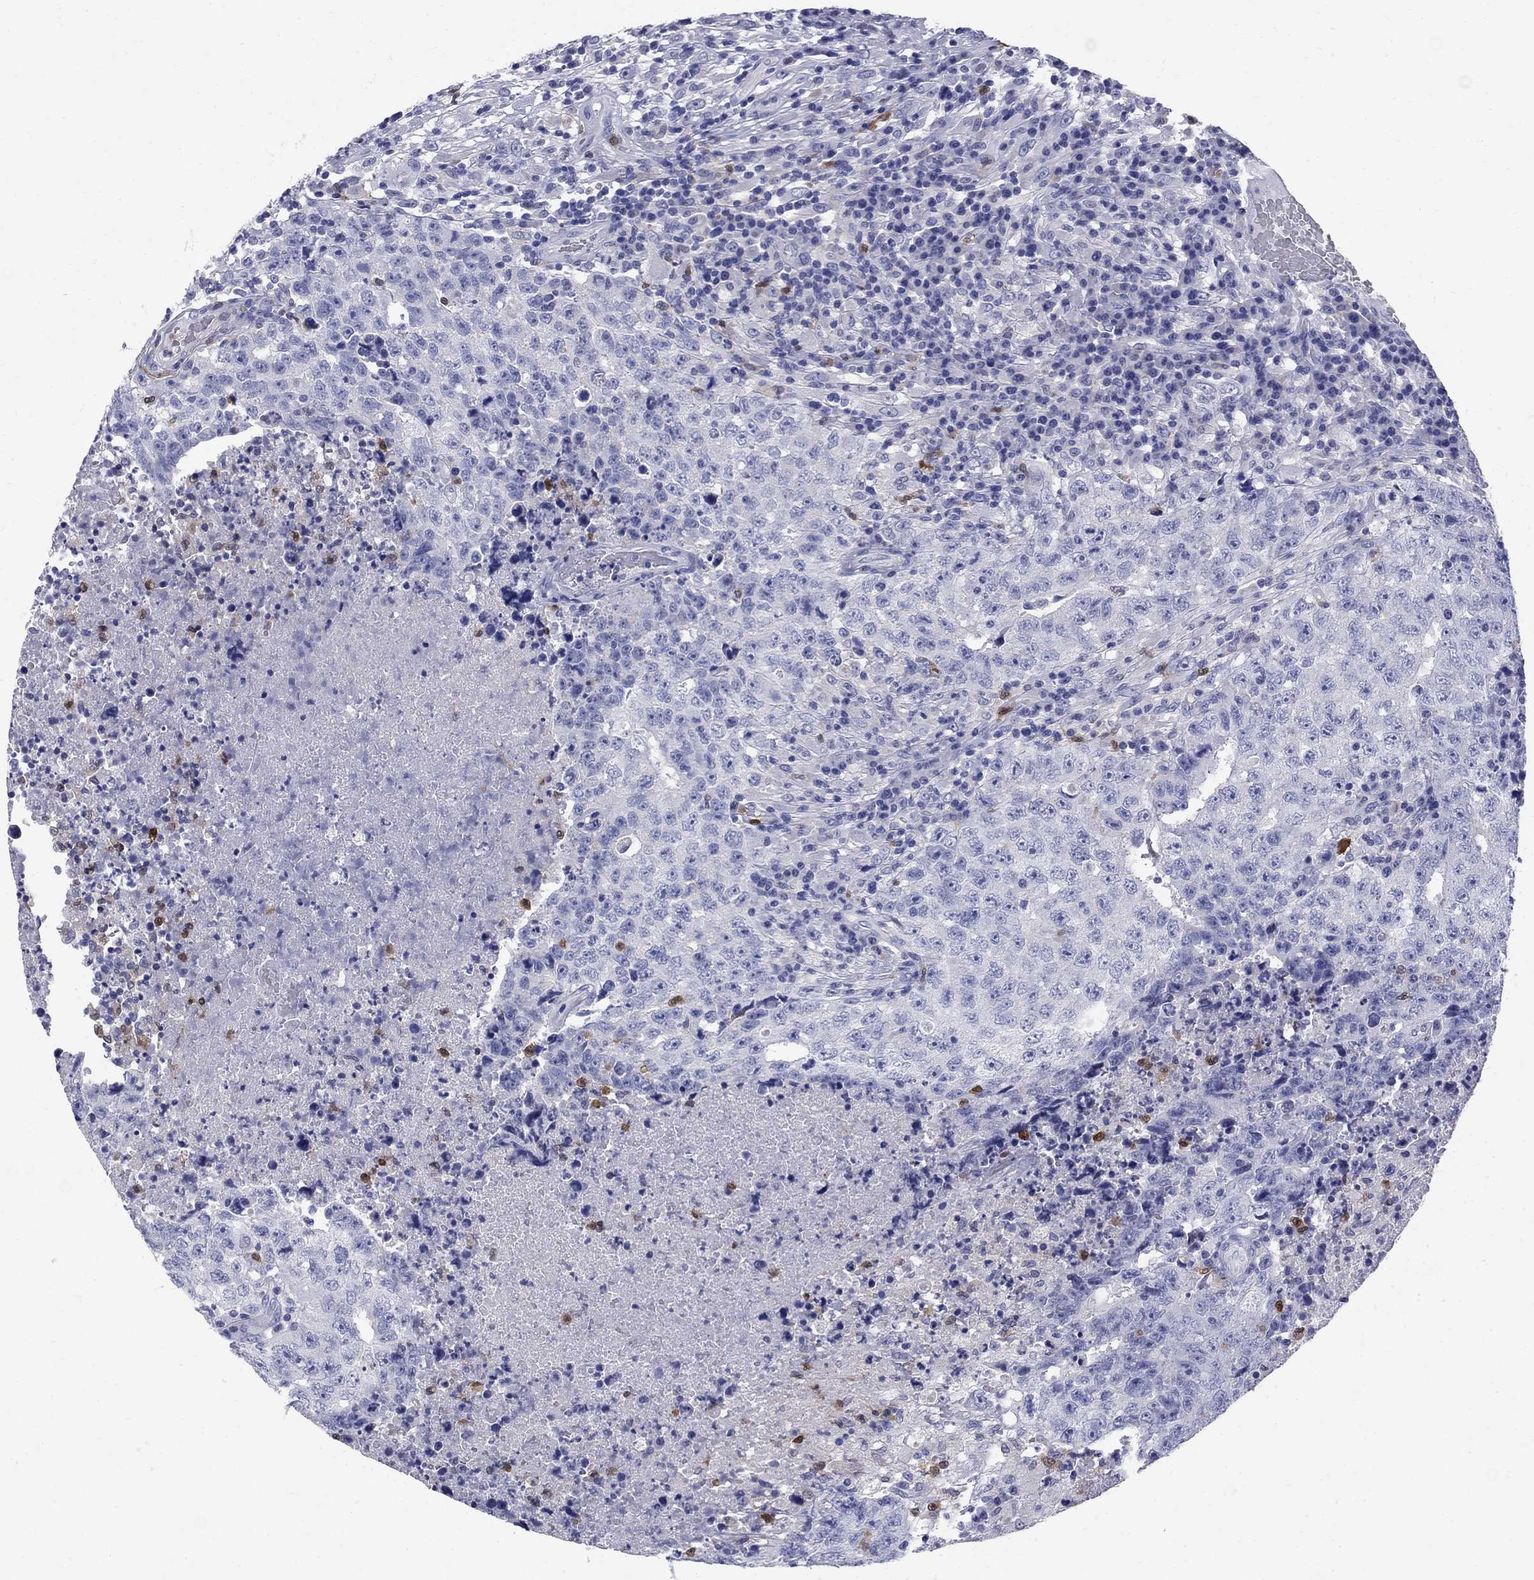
{"staining": {"intensity": "negative", "quantity": "none", "location": "none"}, "tissue": "testis cancer", "cell_type": "Tumor cells", "image_type": "cancer", "snomed": [{"axis": "morphology", "description": "Necrosis, NOS"}, {"axis": "morphology", "description": "Carcinoma, Embryonal, NOS"}, {"axis": "topography", "description": "Testis"}], "caption": "Immunohistochemistry (IHC) image of neoplastic tissue: testis embryonal carcinoma stained with DAB exhibits no significant protein positivity in tumor cells.", "gene": "SERPINB2", "patient": {"sex": "male", "age": 19}}